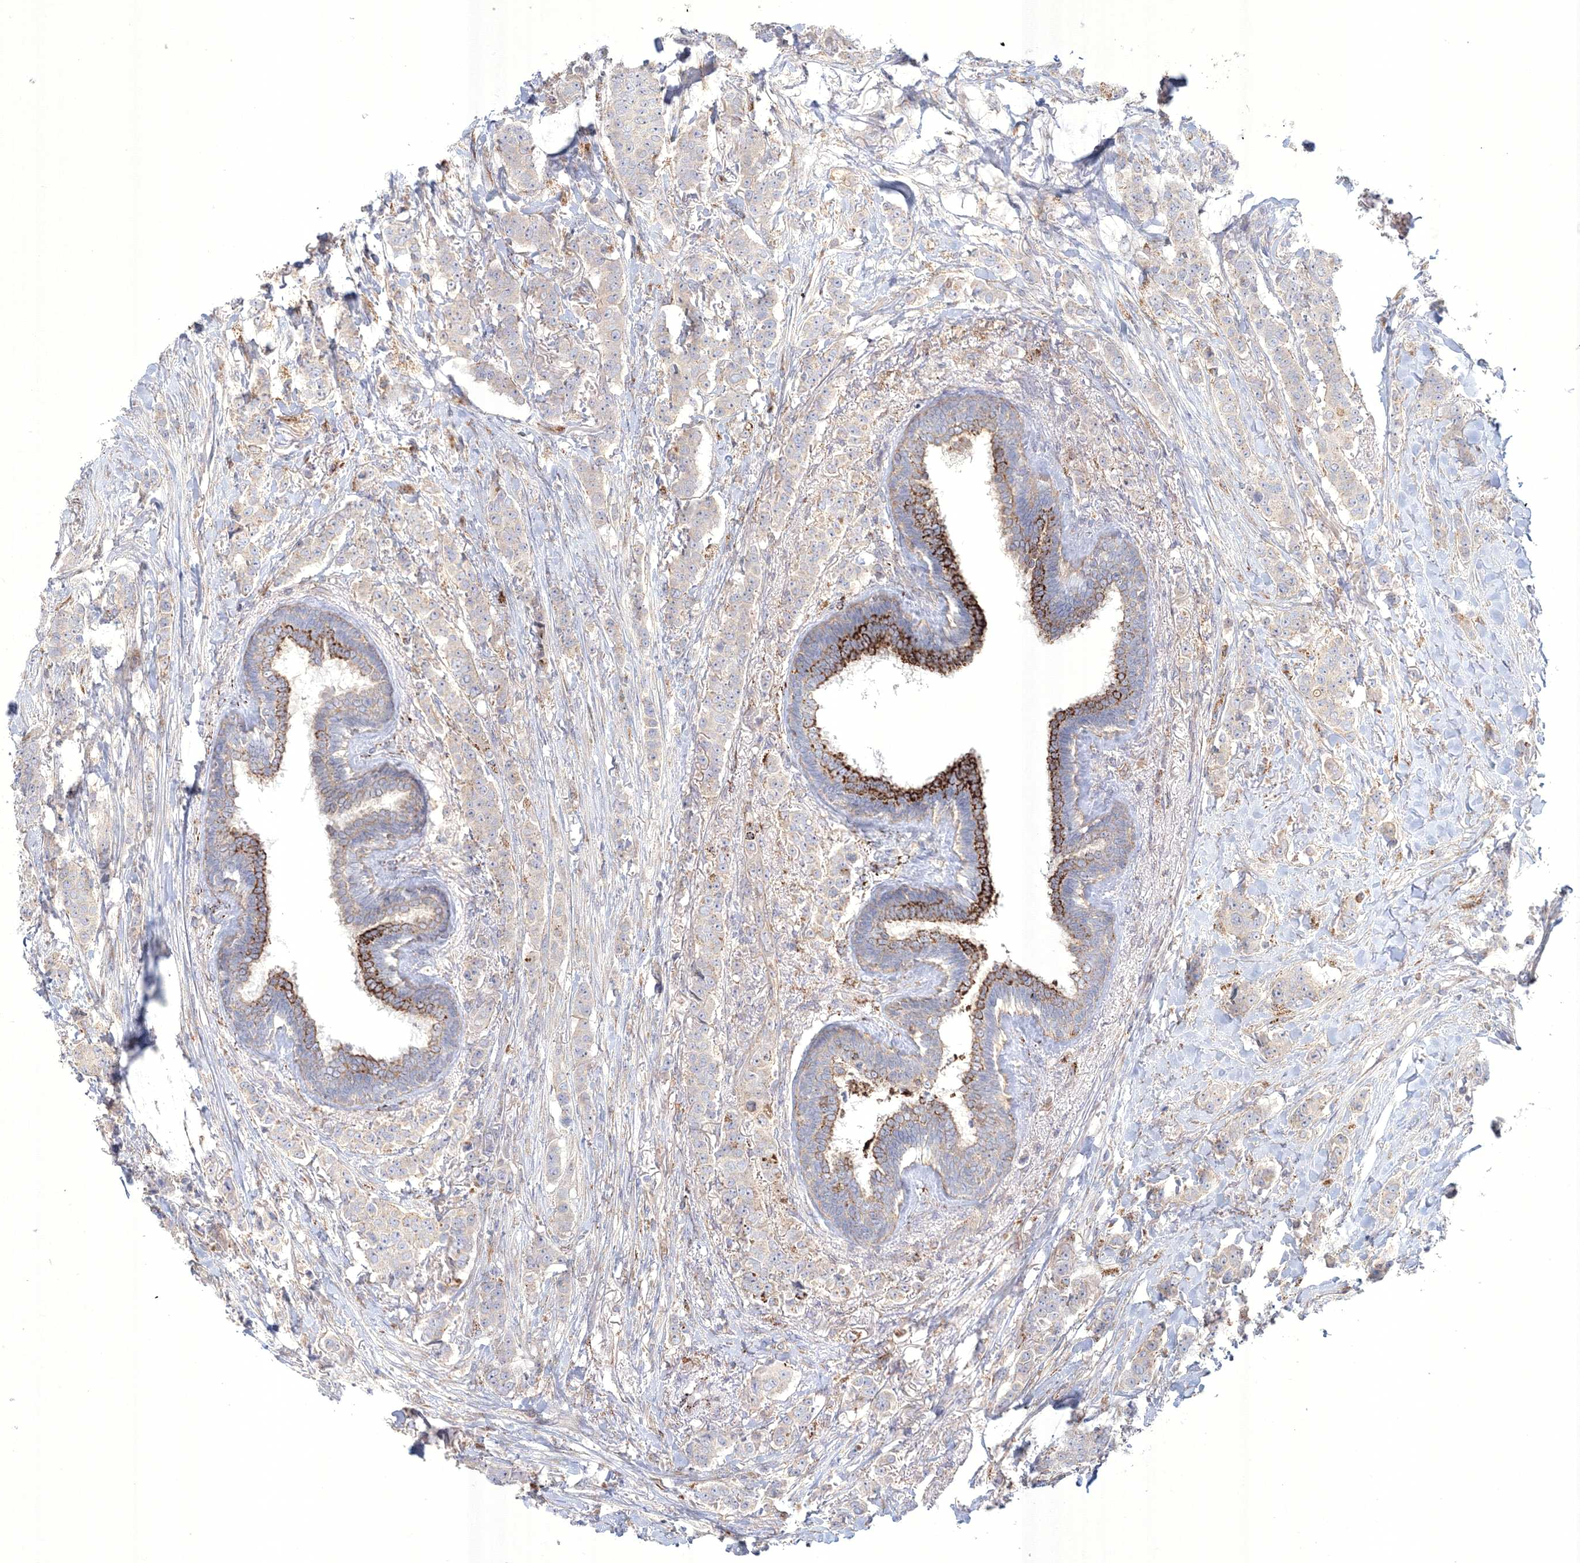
{"staining": {"intensity": "negative", "quantity": "none", "location": "none"}, "tissue": "breast cancer", "cell_type": "Tumor cells", "image_type": "cancer", "snomed": [{"axis": "morphology", "description": "Duct carcinoma"}, {"axis": "topography", "description": "Breast"}], "caption": "A high-resolution histopathology image shows immunohistochemistry staining of breast invasive ductal carcinoma, which exhibits no significant positivity in tumor cells.", "gene": "WDR49", "patient": {"sex": "female", "age": 40}}